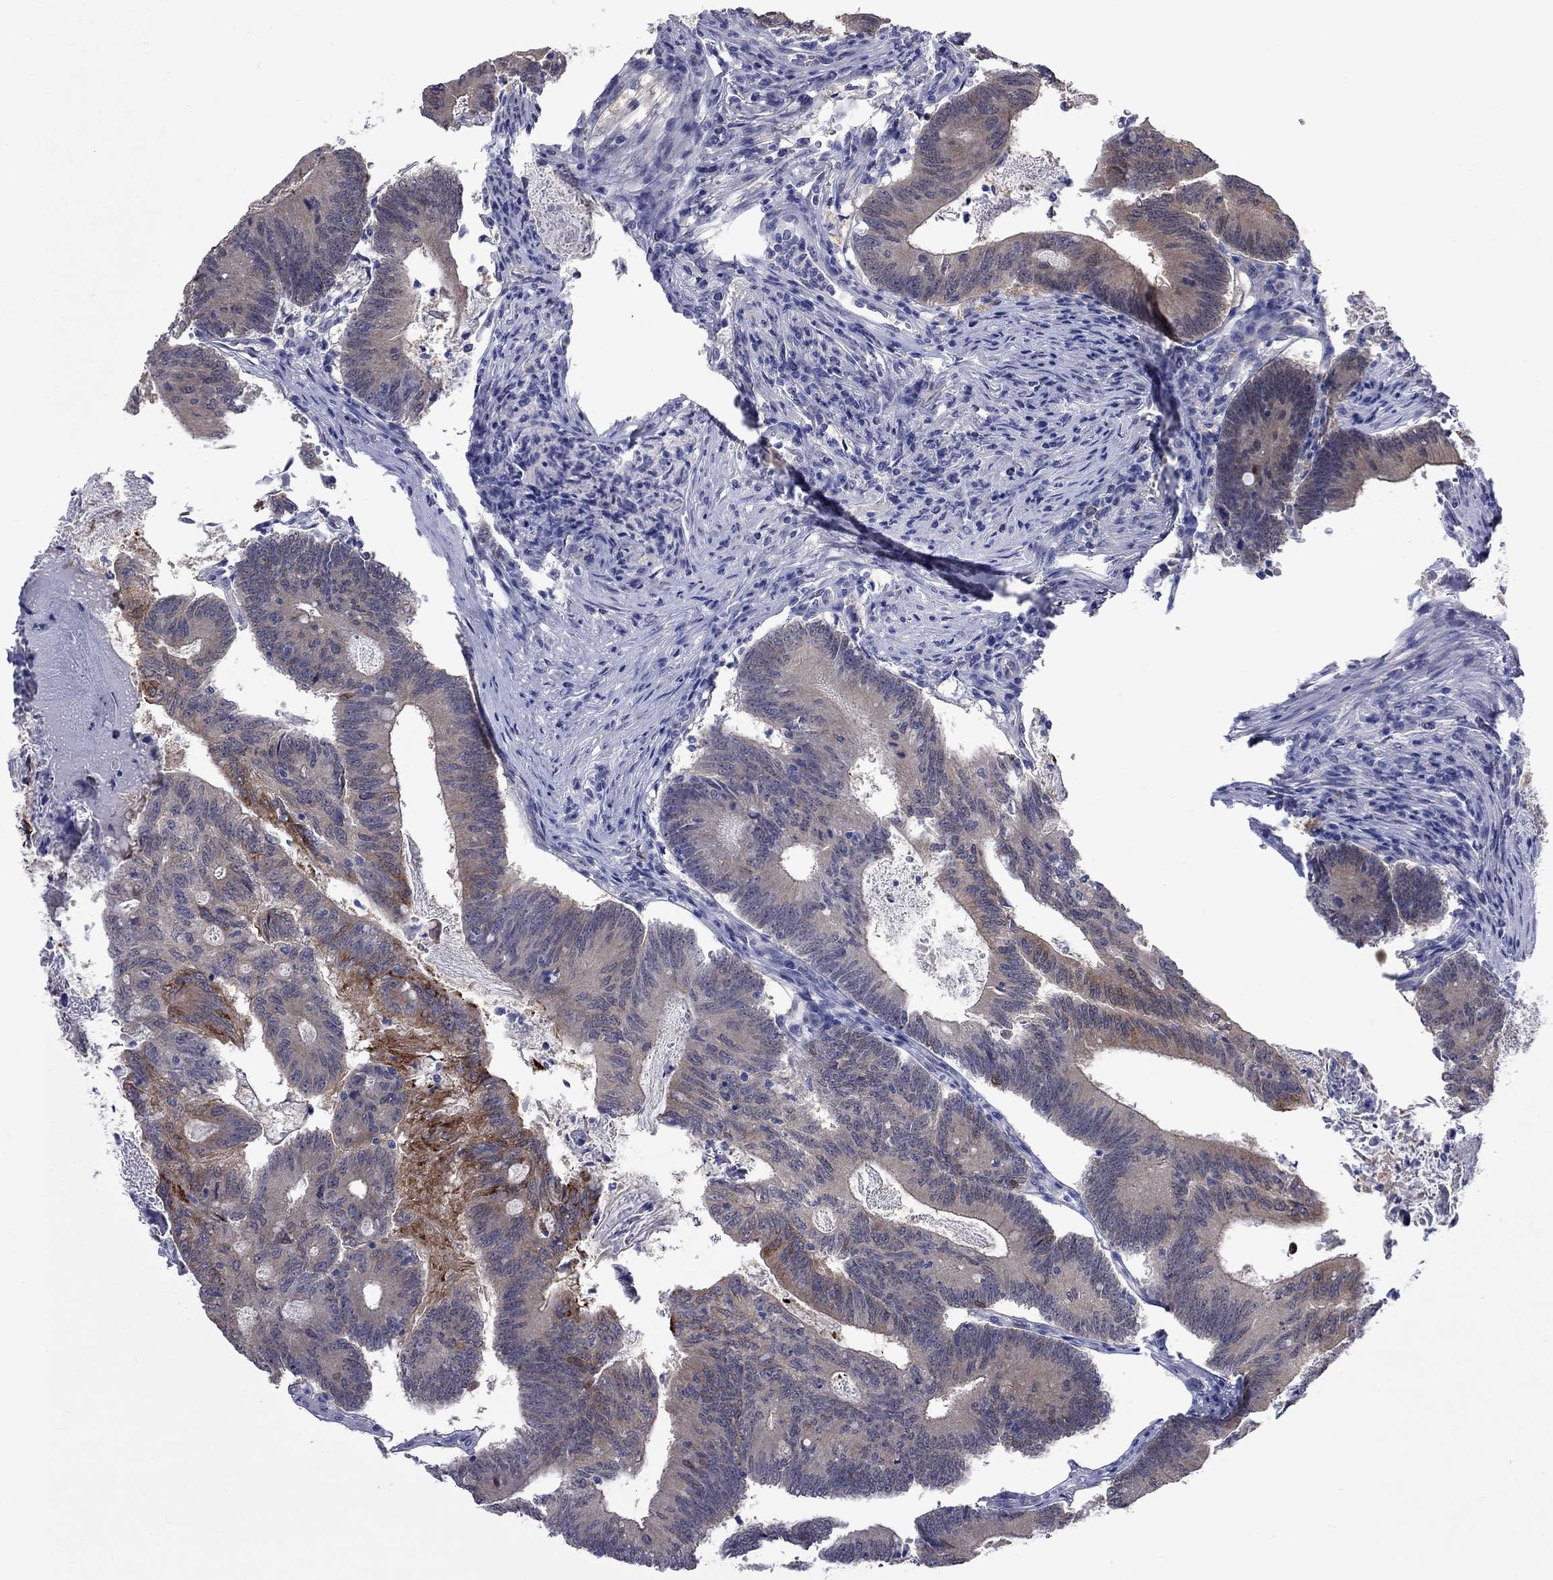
{"staining": {"intensity": "moderate", "quantity": "<25%", "location": "cytoplasmic/membranous"}, "tissue": "colorectal cancer", "cell_type": "Tumor cells", "image_type": "cancer", "snomed": [{"axis": "morphology", "description": "Adenocarcinoma, NOS"}, {"axis": "topography", "description": "Colon"}], "caption": "High-power microscopy captured an IHC histopathology image of colorectal cancer, revealing moderate cytoplasmic/membranous positivity in about <25% of tumor cells.", "gene": "CTNNBIP1", "patient": {"sex": "female", "age": 70}}